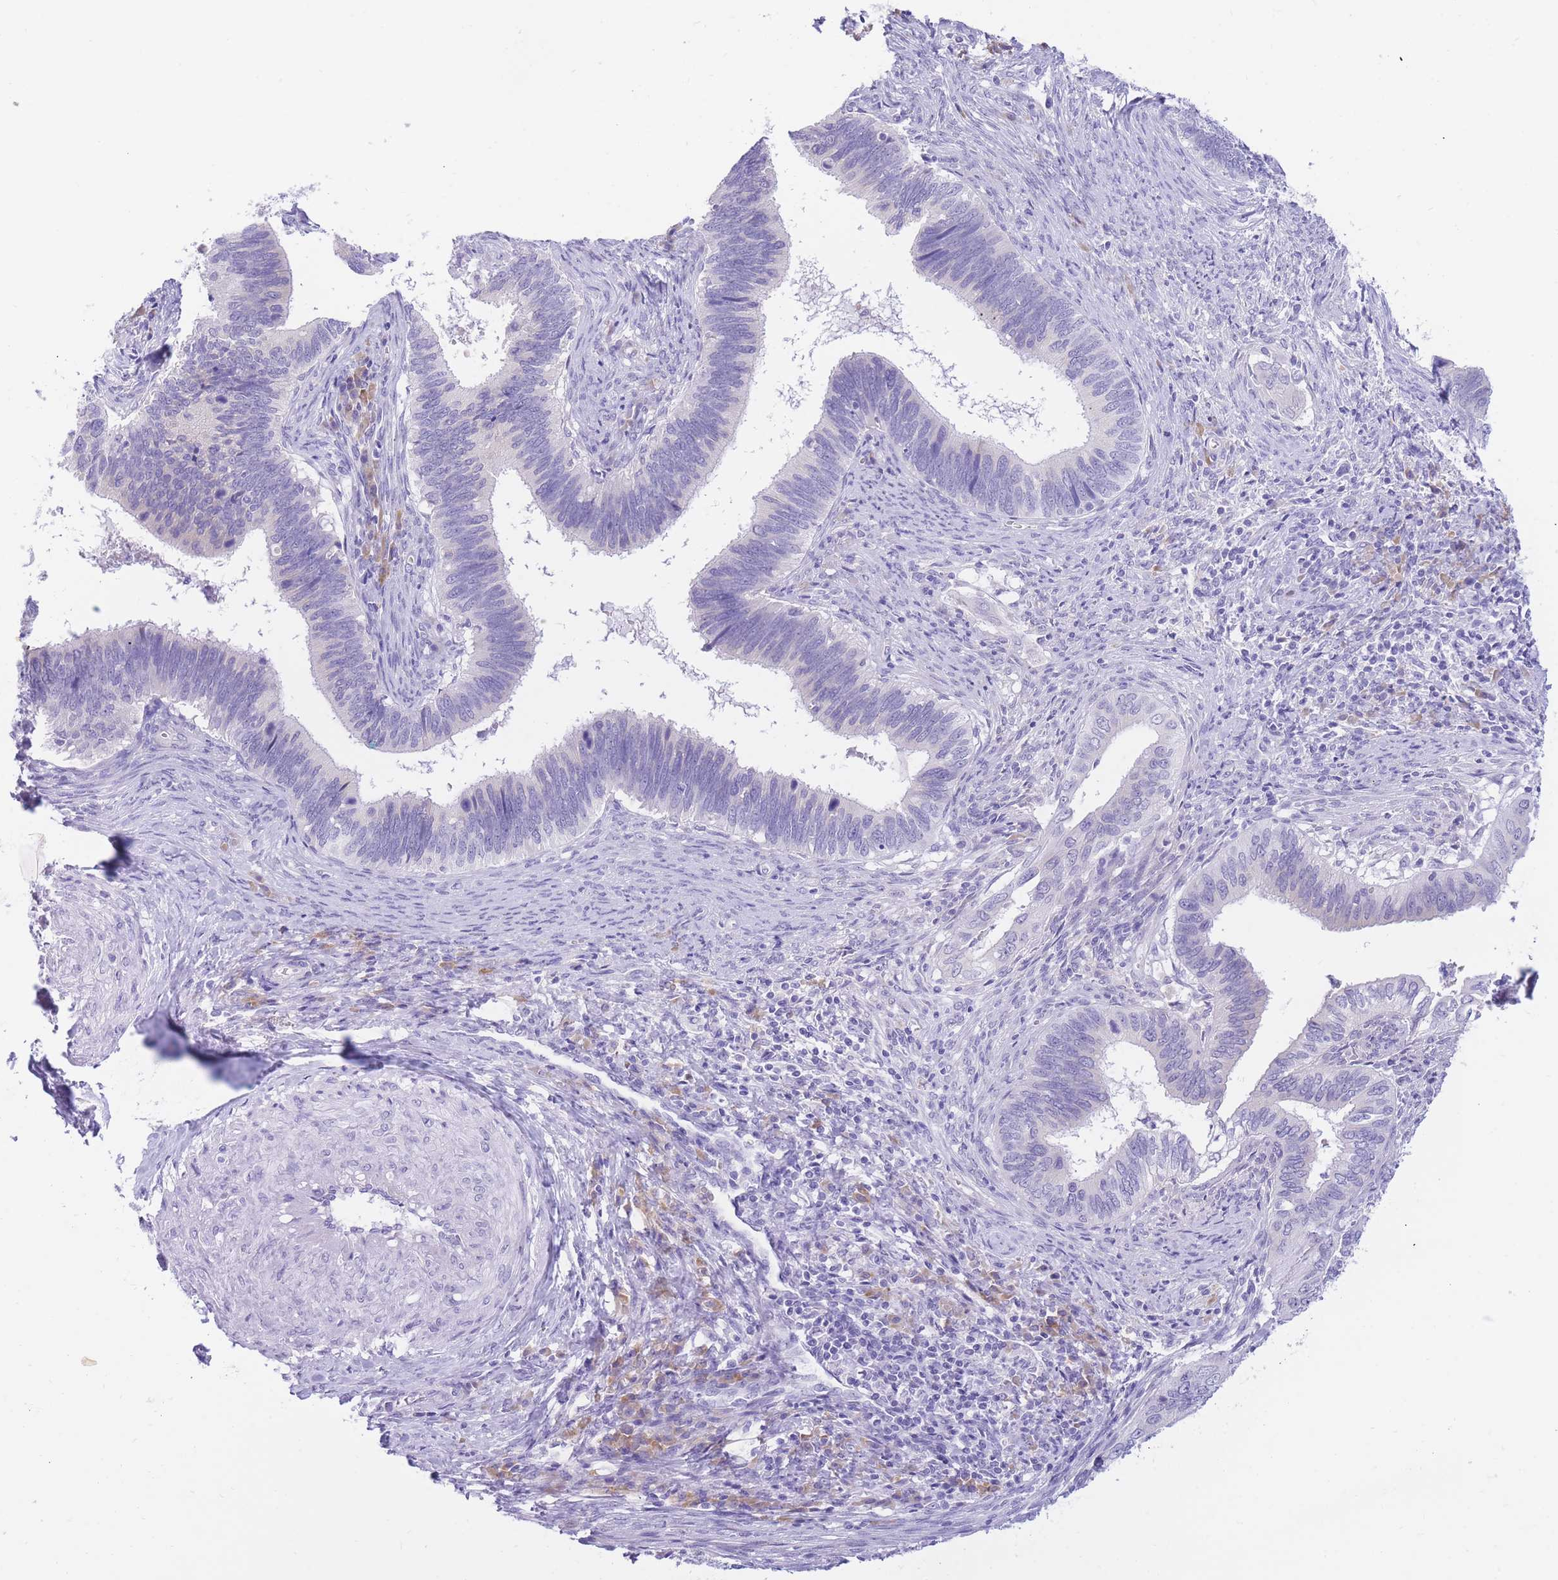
{"staining": {"intensity": "negative", "quantity": "none", "location": "none"}, "tissue": "cervical cancer", "cell_type": "Tumor cells", "image_type": "cancer", "snomed": [{"axis": "morphology", "description": "Adenocarcinoma, NOS"}, {"axis": "topography", "description": "Cervix"}], "caption": "There is no significant staining in tumor cells of adenocarcinoma (cervical).", "gene": "SSUH2", "patient": {"sex": "female", "age": 42}}